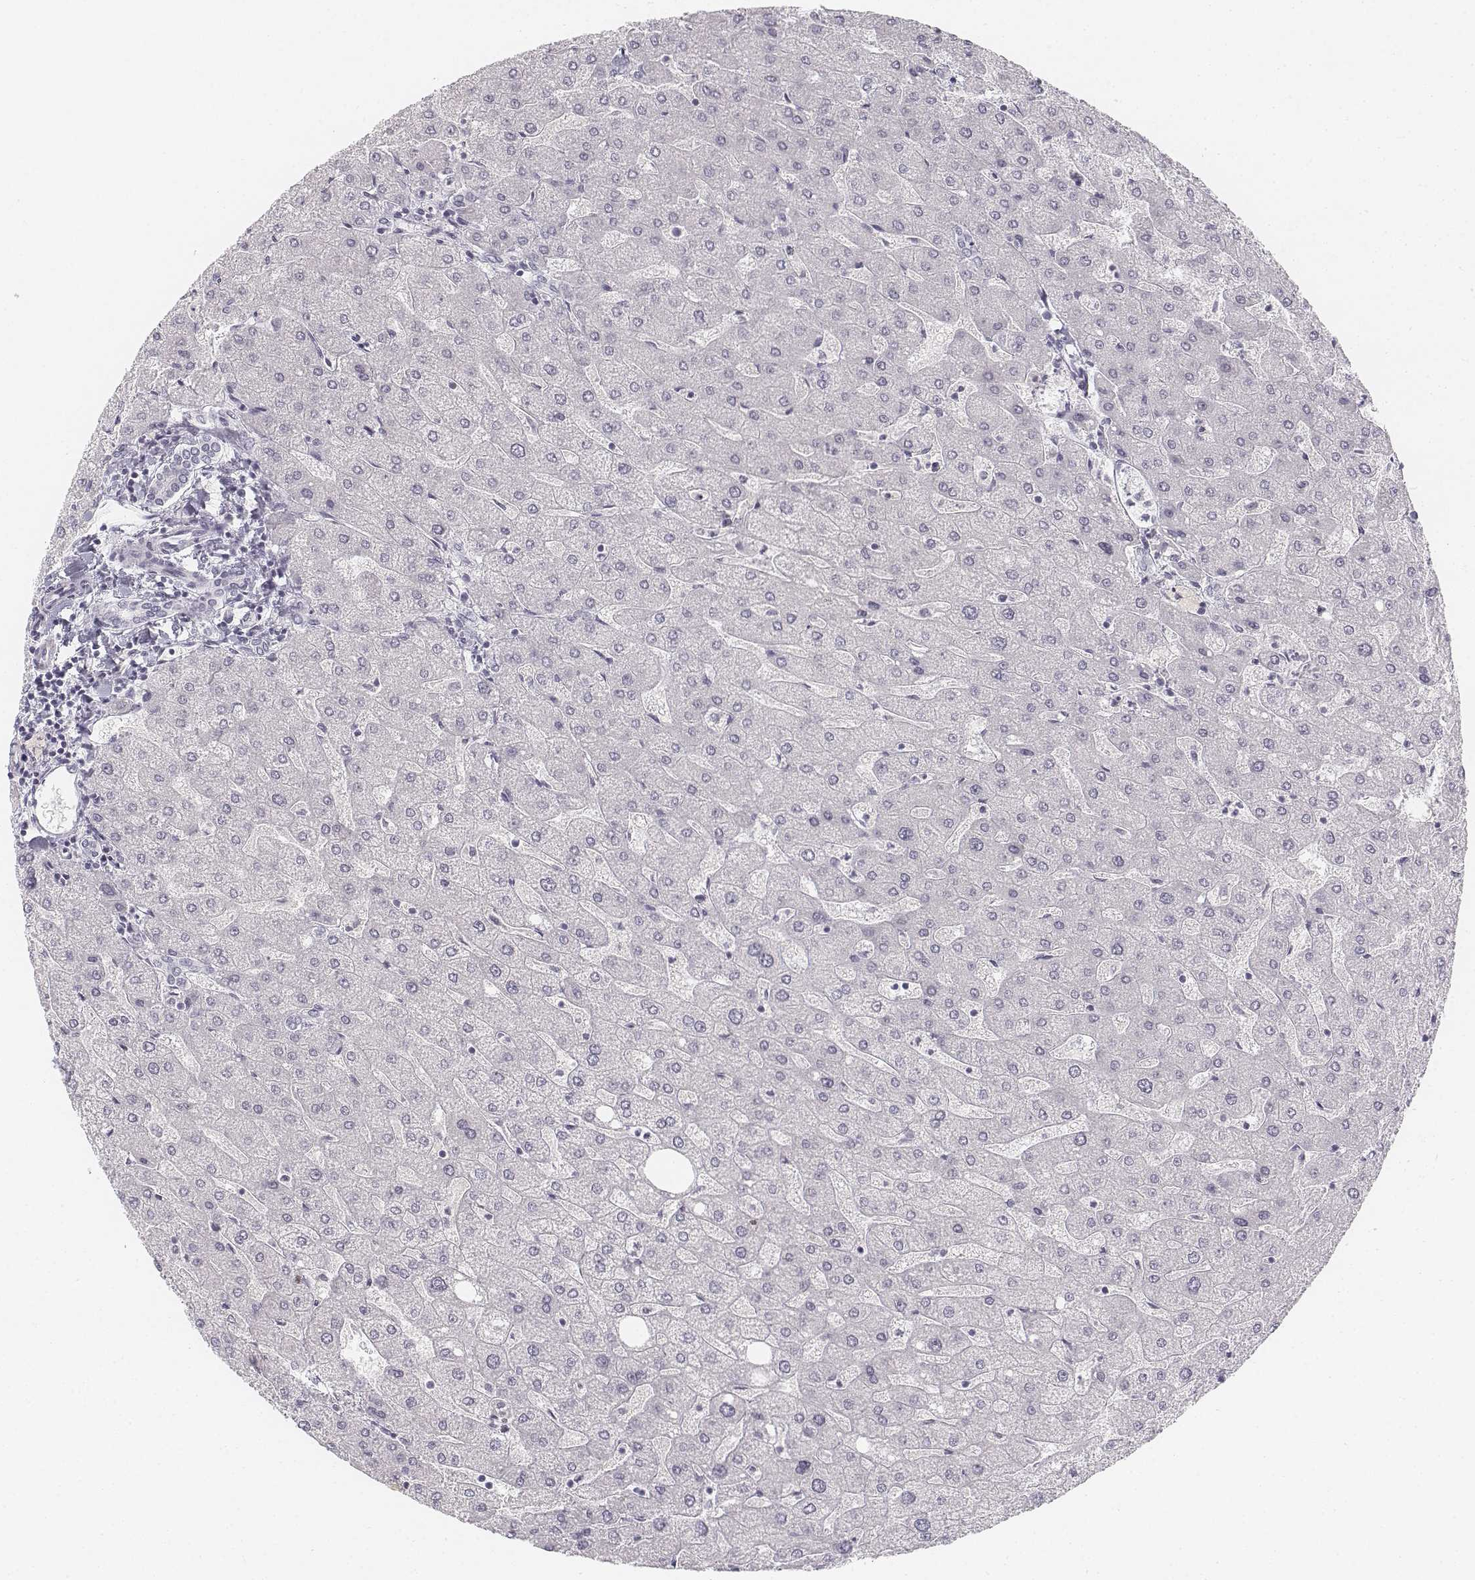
{"staining": {"intensity": "negative", "quantity": "none", "location": "none"}, "tissue": "liver", "cell_type": "Cholangiocytes", "image_type": "normal", "snomed": [{"axis": "morphology", "description": "Normal tissue, NOS"}, {"axis": "topography", "description": "Liver"}], "caption": "Immunohistochemistry image of benign liver stained for a protein (brown), which reveals no positivity in cholangiocytes.", "gene": "KRT25", "patient": {"sex": "male", "age": 67}}